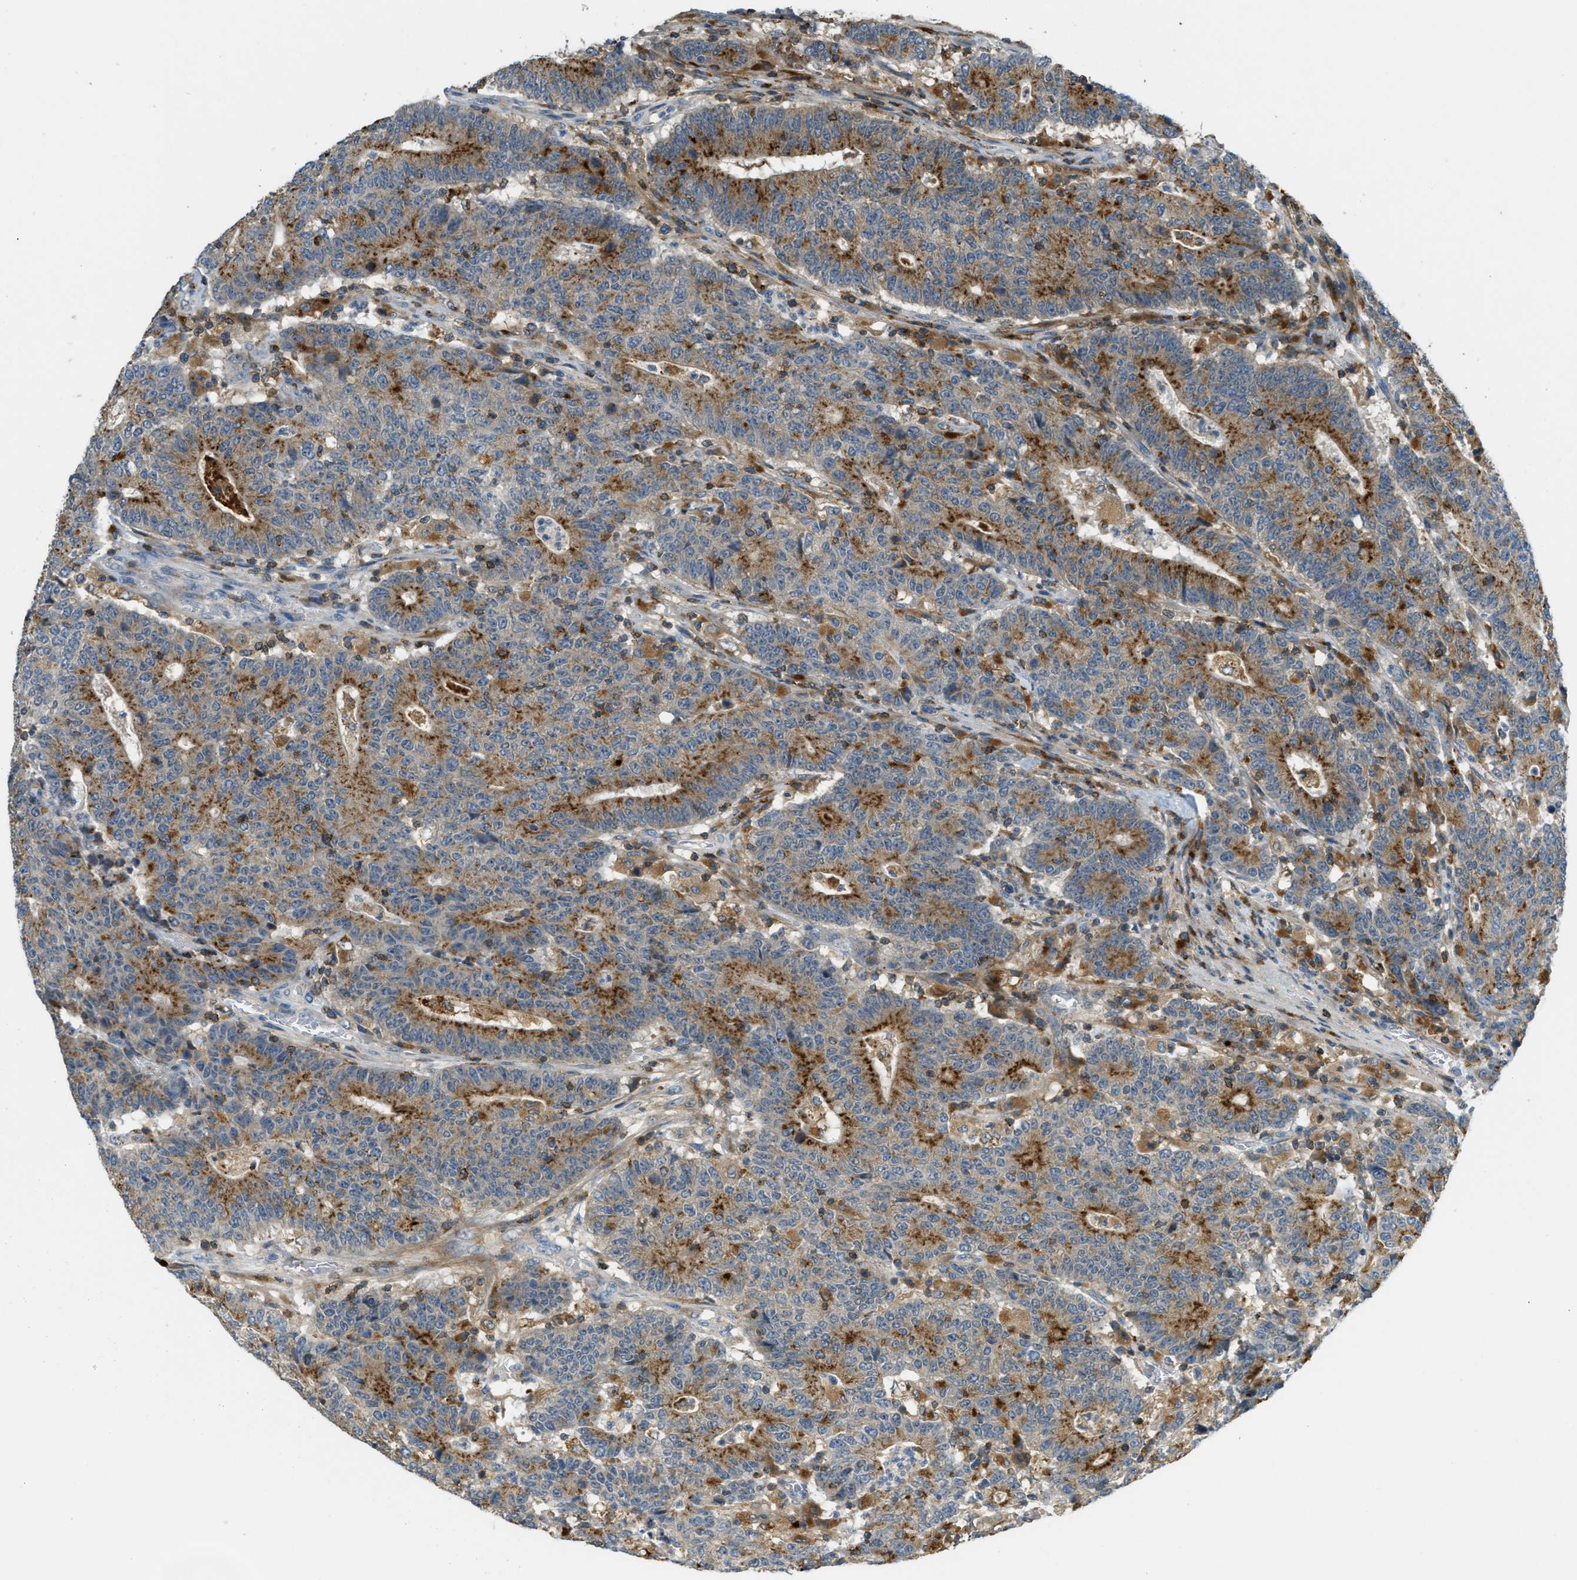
{"staining": {"intensity": "moderate", "quantity": ">75%", "location": "cytoplasmic/membranous"}, "tissue": "colorectal cancer", "cell_type": "Tumor cells", "image_type": "cancer", "snomed": [{"axis": "morphology", "description": "Normal tissue, NOS"}, {"axis": "morphology", "description": "Adenocarcinoma, NOS"}, {"axis": "topography", "description": "Colon"}], "caption": "This image exhibits adenocarcinoma (colorectal) stained with immunohistochemistry to label a protein in brown. The cytoplasmic/membranous of tumor cells show moderate positivity for the protein. Nuclei are counter-stained blue.", "gene": "PLBD2", "patient": {"sex": "female", "age": 75}}